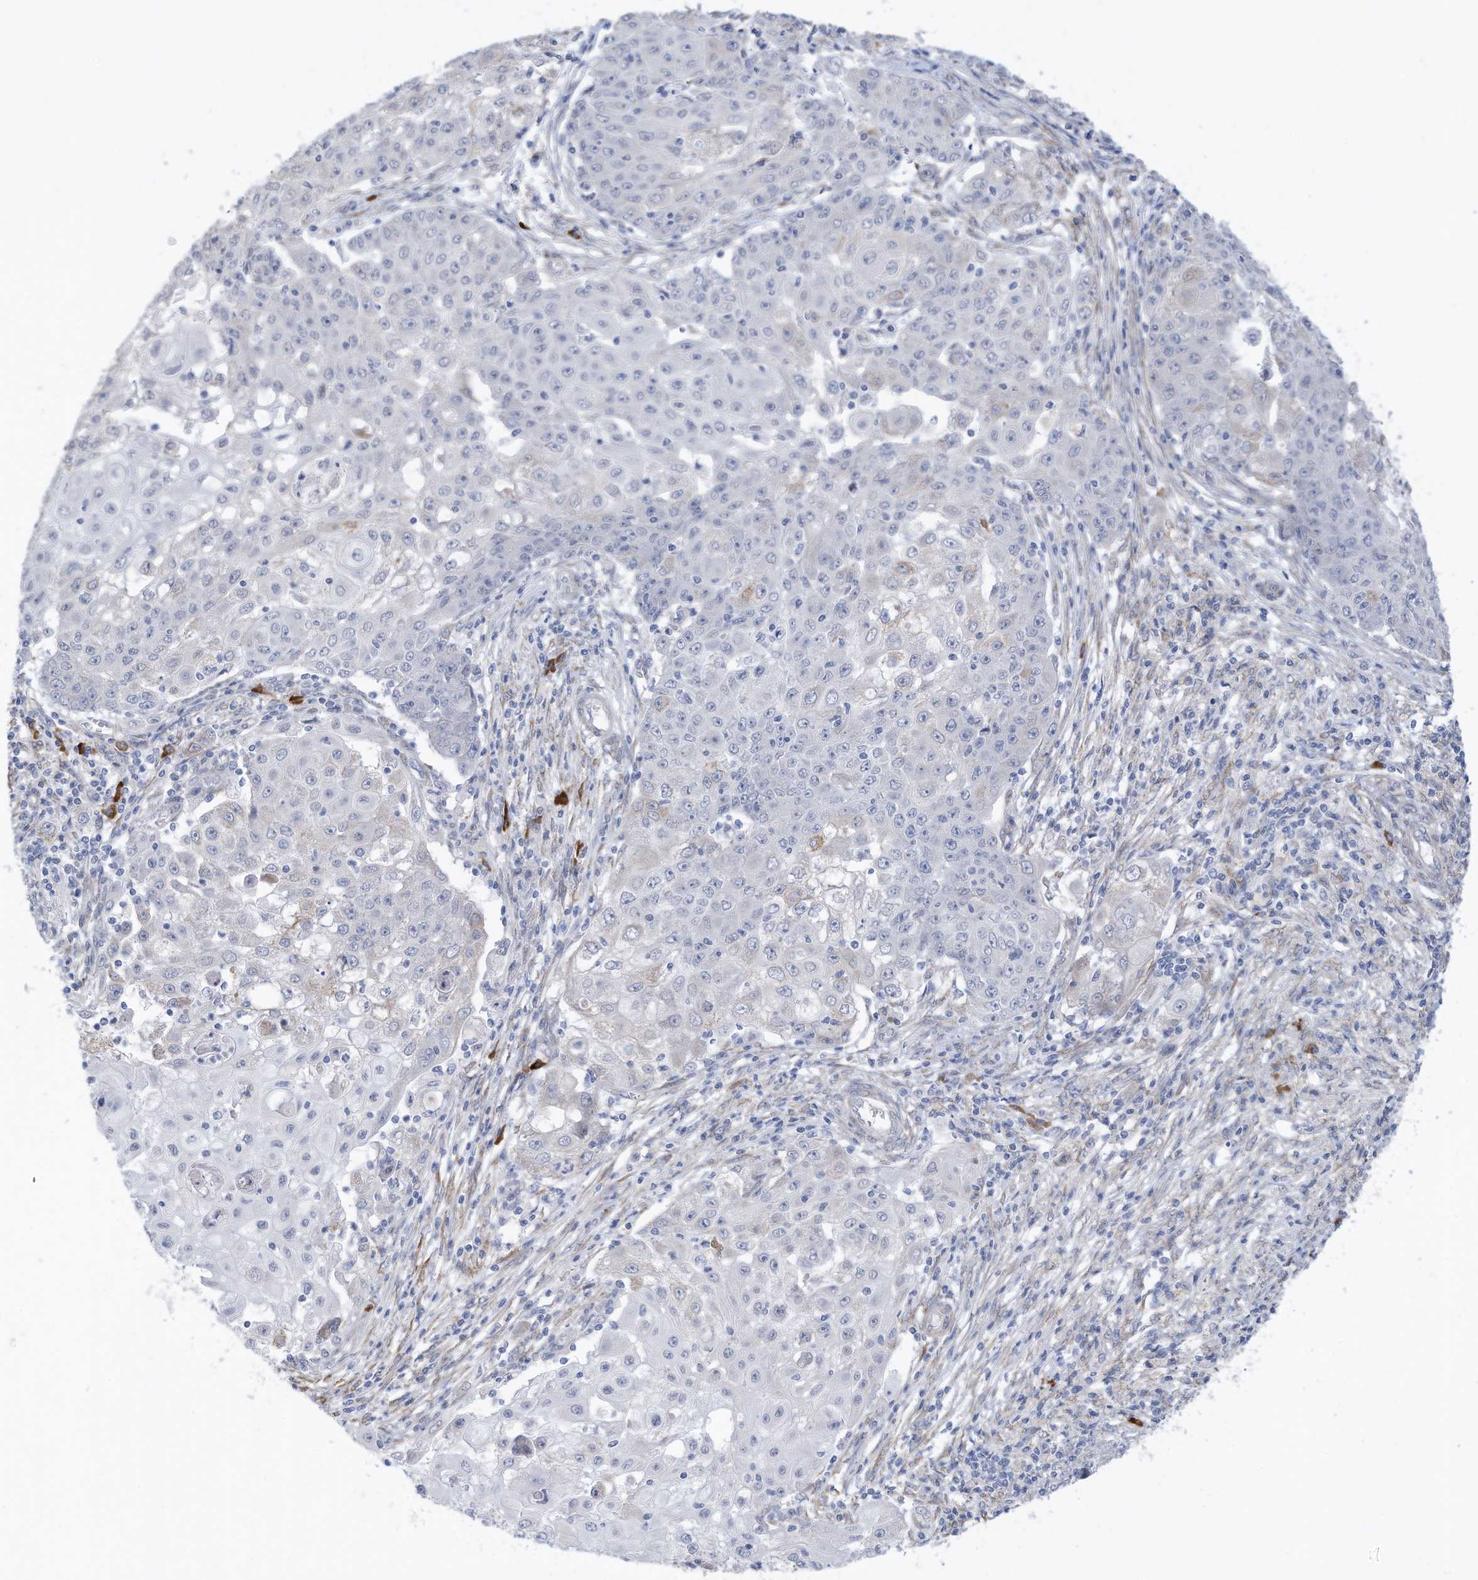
{"staining": {"intensity": "negative", "quantity": "none", "location": "none"}, "tissue": "ovarian cancer", "cell_type": "Tumor cells", "image_type": "cancer", "snomed": [{"axis": "morphology", "description": "Carcinoma, endometroid"}, {"axis": "topography", "description": "Ovary"}], "caption": "Ovarian cancer (endometroid carcinoma) stained for a protein using IHC displays no expression tumor cells.", "gene": "ZNF292", "patient": {"sex": "female", "age": 42}}